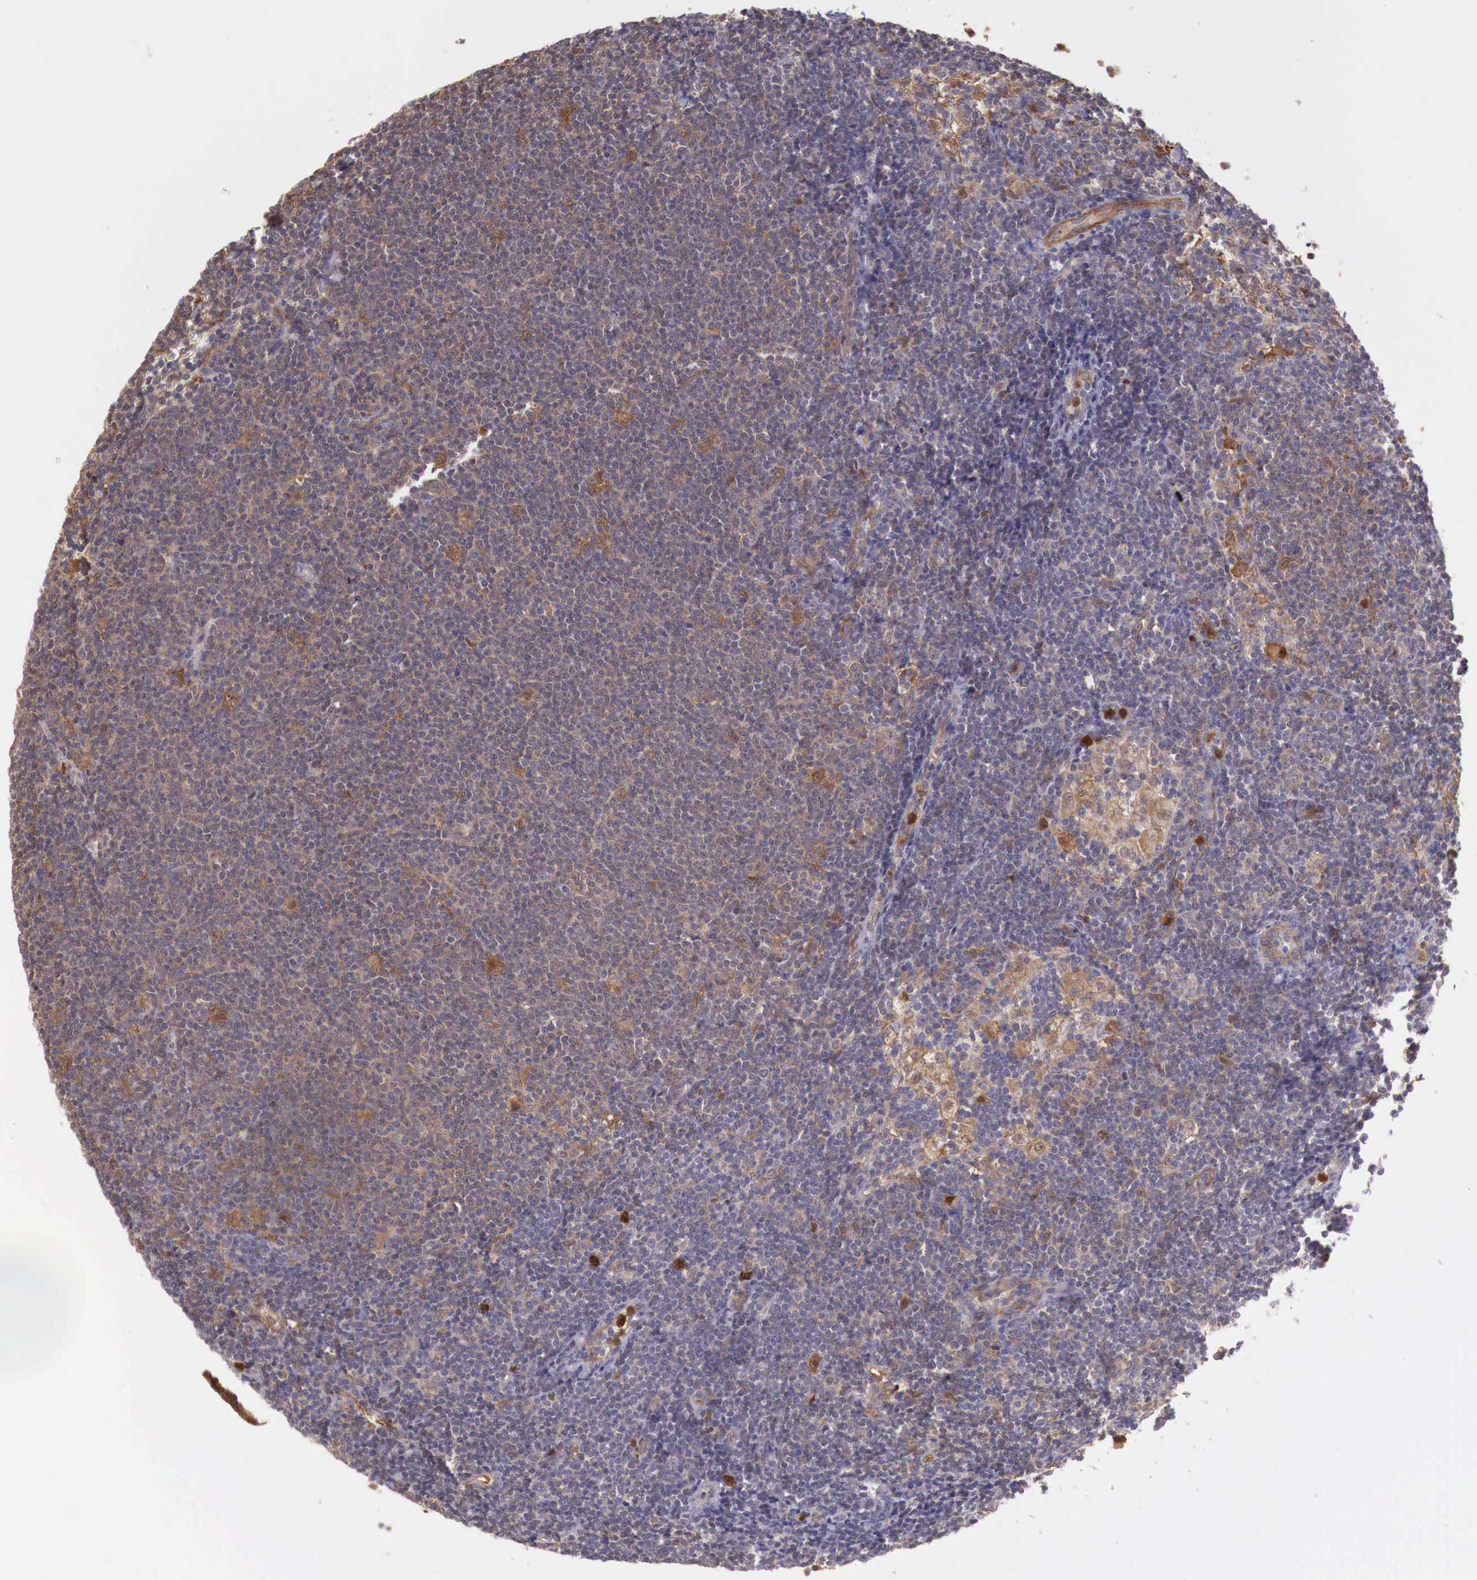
{"staining": {"intensity": "weak", "quantity": ">75%", "location": "cytoplasmic/membranous"}, "tissue": "lymphoma", "cell_type": "Tumor cells", "image_type": "cancer", "snomed": [{"axis": "morphology", "description": "Malignant lymphoma, non-Hodgkin's type, Low grade"}, {"axis": "topography", "description": "Lymph node"}], "caption": "IHC of human lymphoma displays low levels of weak cytoplasmic/membranous positivity in about >75% of tumor cells.", "gene": "GAB2", "patient": {"sex": "male", "age": 65}}